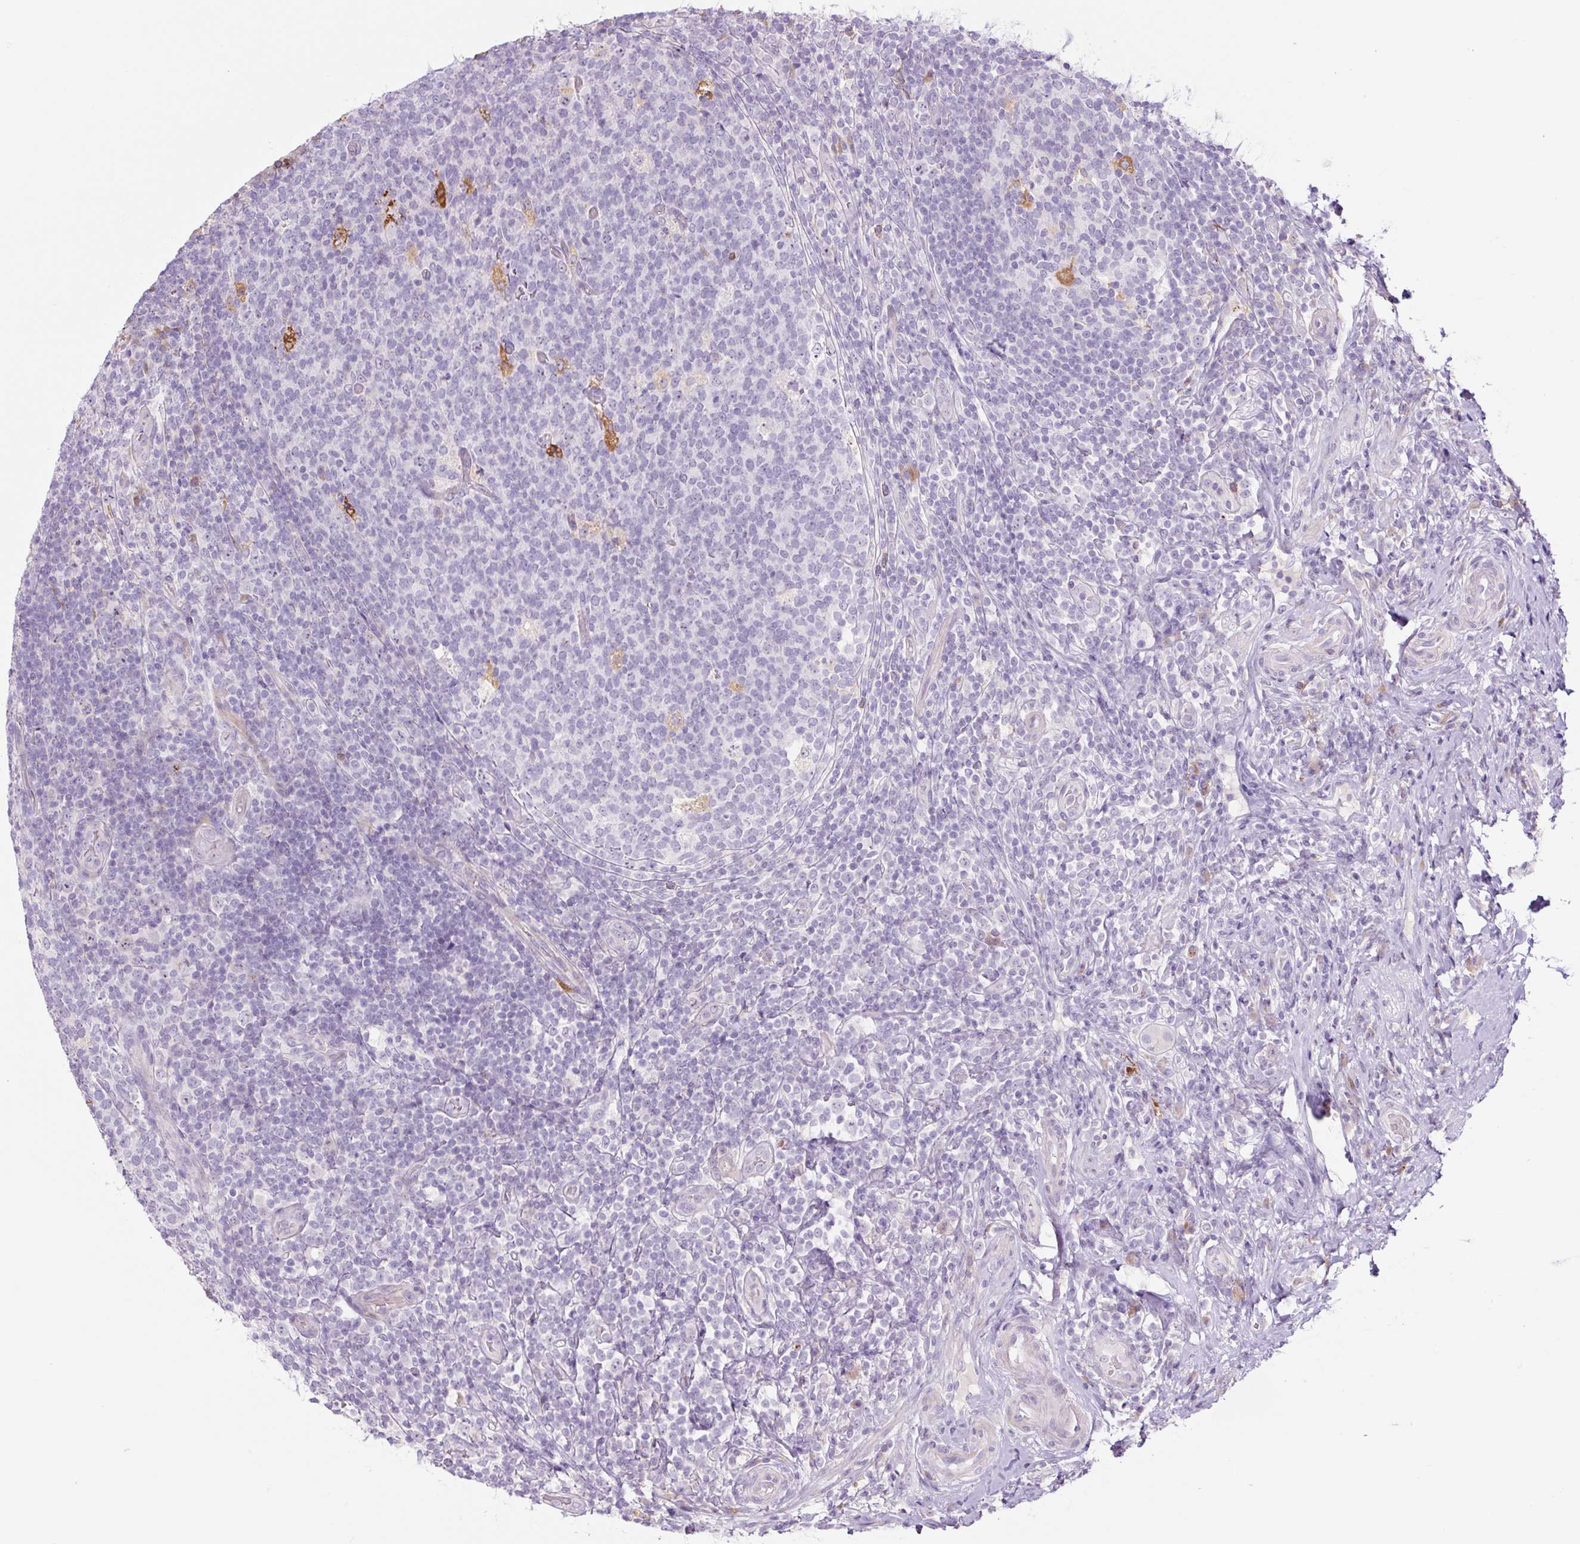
{"staining": {"intensity": "moderate", "quantity": "<25%", "location": "cytoplasmic/membranous"}, "tissue": "appendix", "cell_type": "Glandular cells", "image_type": "normal", "snomed": [{"axis": "morphology", "description": "Normal tissue, NOS"}, {"axis": "topography", "description": "Appendix"}], "caption": "Protein staining reveals moderate cytoplasmic/membranous staining in approximately <25% of glandular cells in benign appendix.", "gene": "FUT10", "patient": {"sex": "female", "age": 43}}